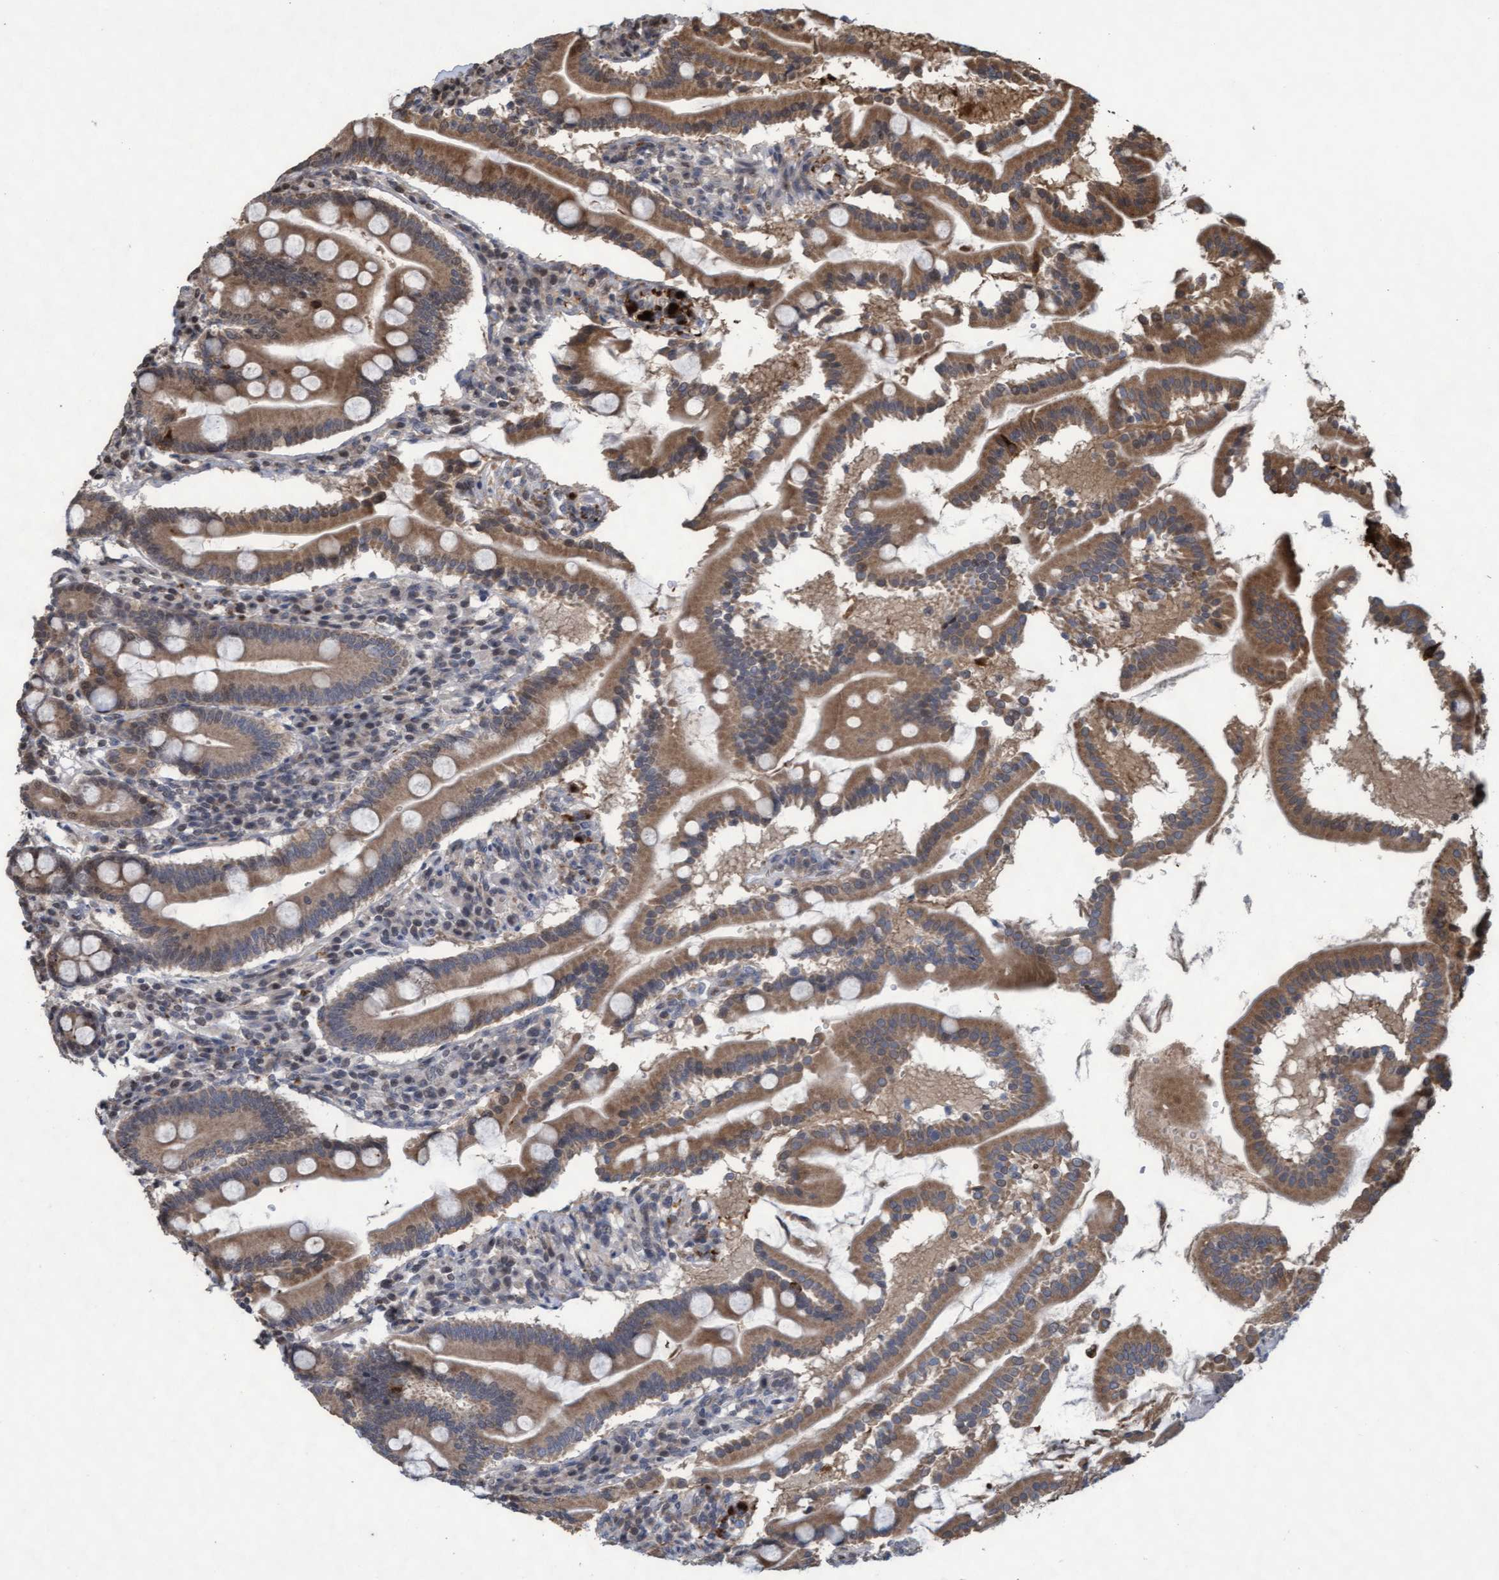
{"staining": {"intensity": "moderate", "quantity": ">75%", "location": "cytoplasmic/membranous"}, "tissue": "duodenum", "cell_type": "Glandular cells", "image_type": "normal", "snomed": [{"axis": "morphology", "description": "Normal tissue, NOS"}, {"axis": "topography", "description": "Duodenum"}], "caption": "Immunohistochemistry (IHC) micrograph of benign human duodenum stained for a protein (brown), which shows medium levels of moderate cytoplasmic/membranous expression in about >75% of glandular cells.", "gene": "KCNC2", "patient": {"sex": "male", "age": 50}}